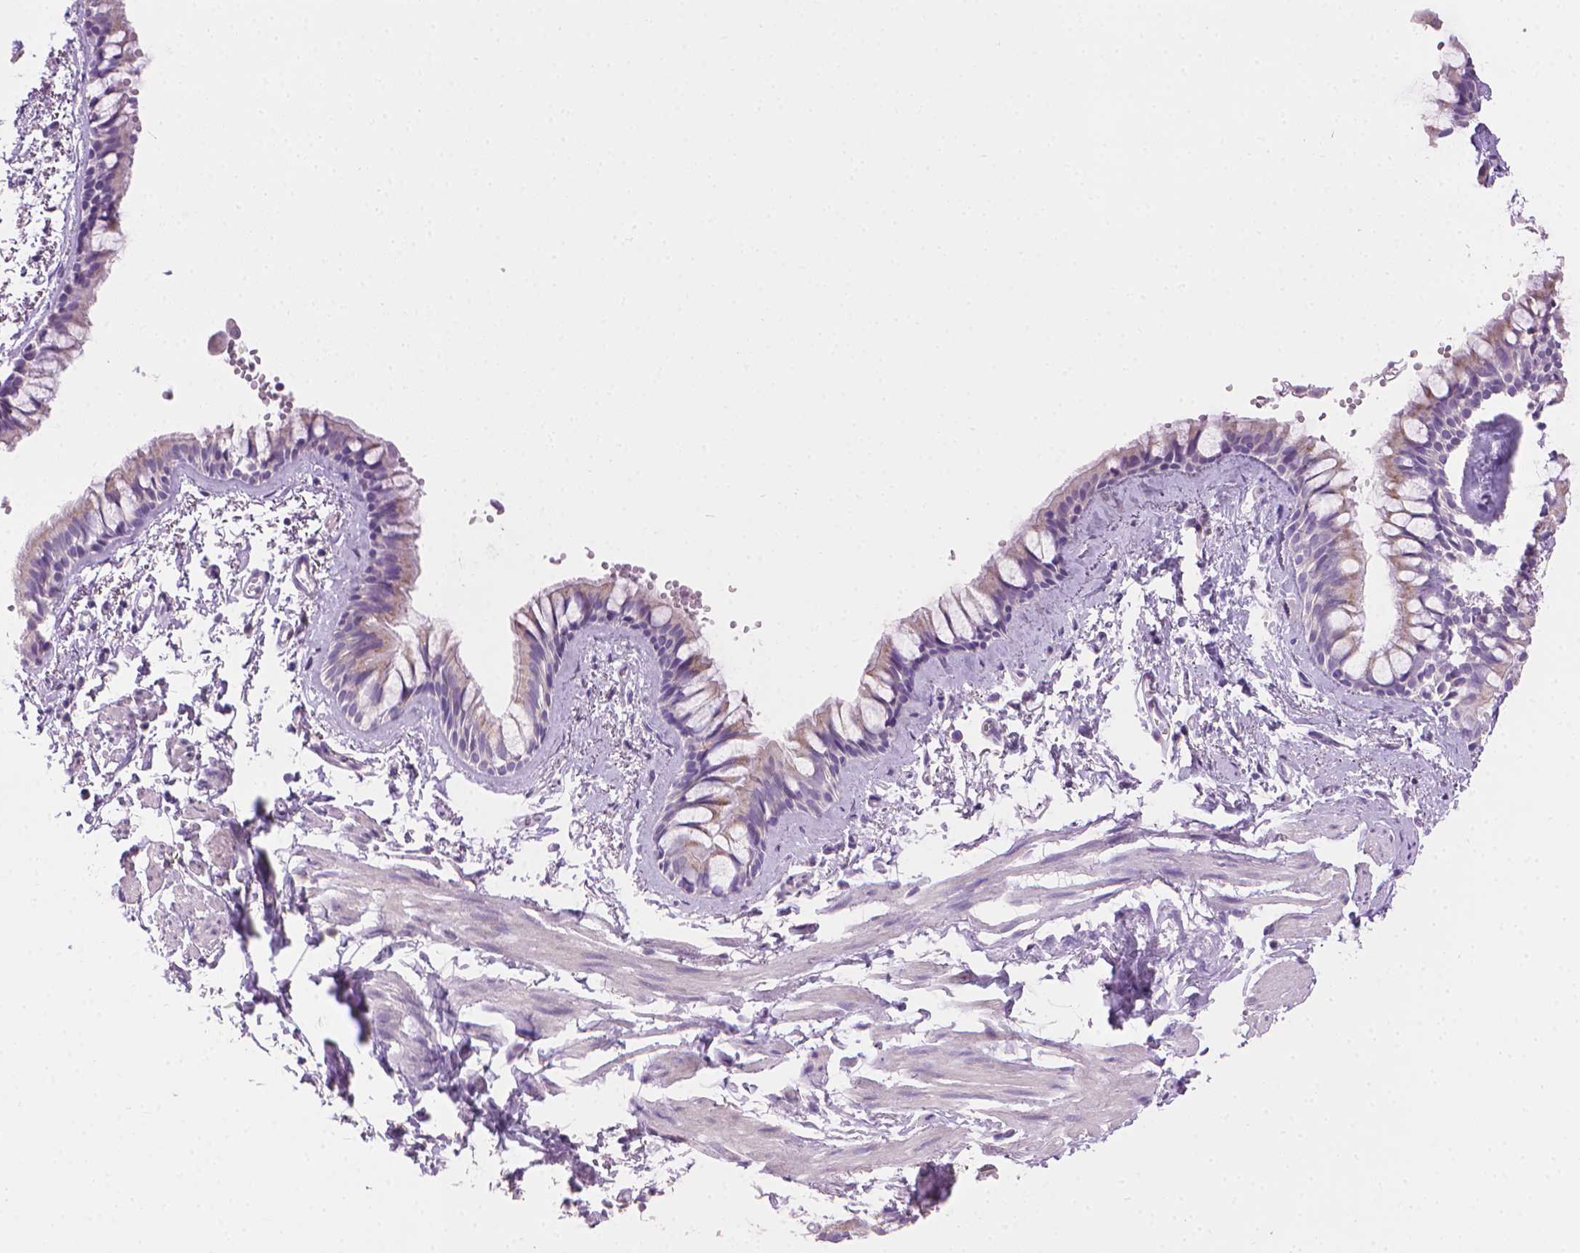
{"staining": {"intensity": "weak", "quantity": "25%-75%", "location": "cytoplasmic/membranous"}, "tissue": "bronchus", "cell_type": "Respiratory epithelial cells", "image_type": "normal", "snomed": [{"axis": "morphology", "description": "Normal tissue, NOS"}, {"axis": "topography", "description": "Bronchus"}], "caption": "Bronchus stained with a brown dye demonstrates weak cytoplasmic/membranous positive positivity in approximately 25%-75% of respiratory epithelial cells.", "gene": "MLANA", "patient": {"sex": "female", "age": 59}}